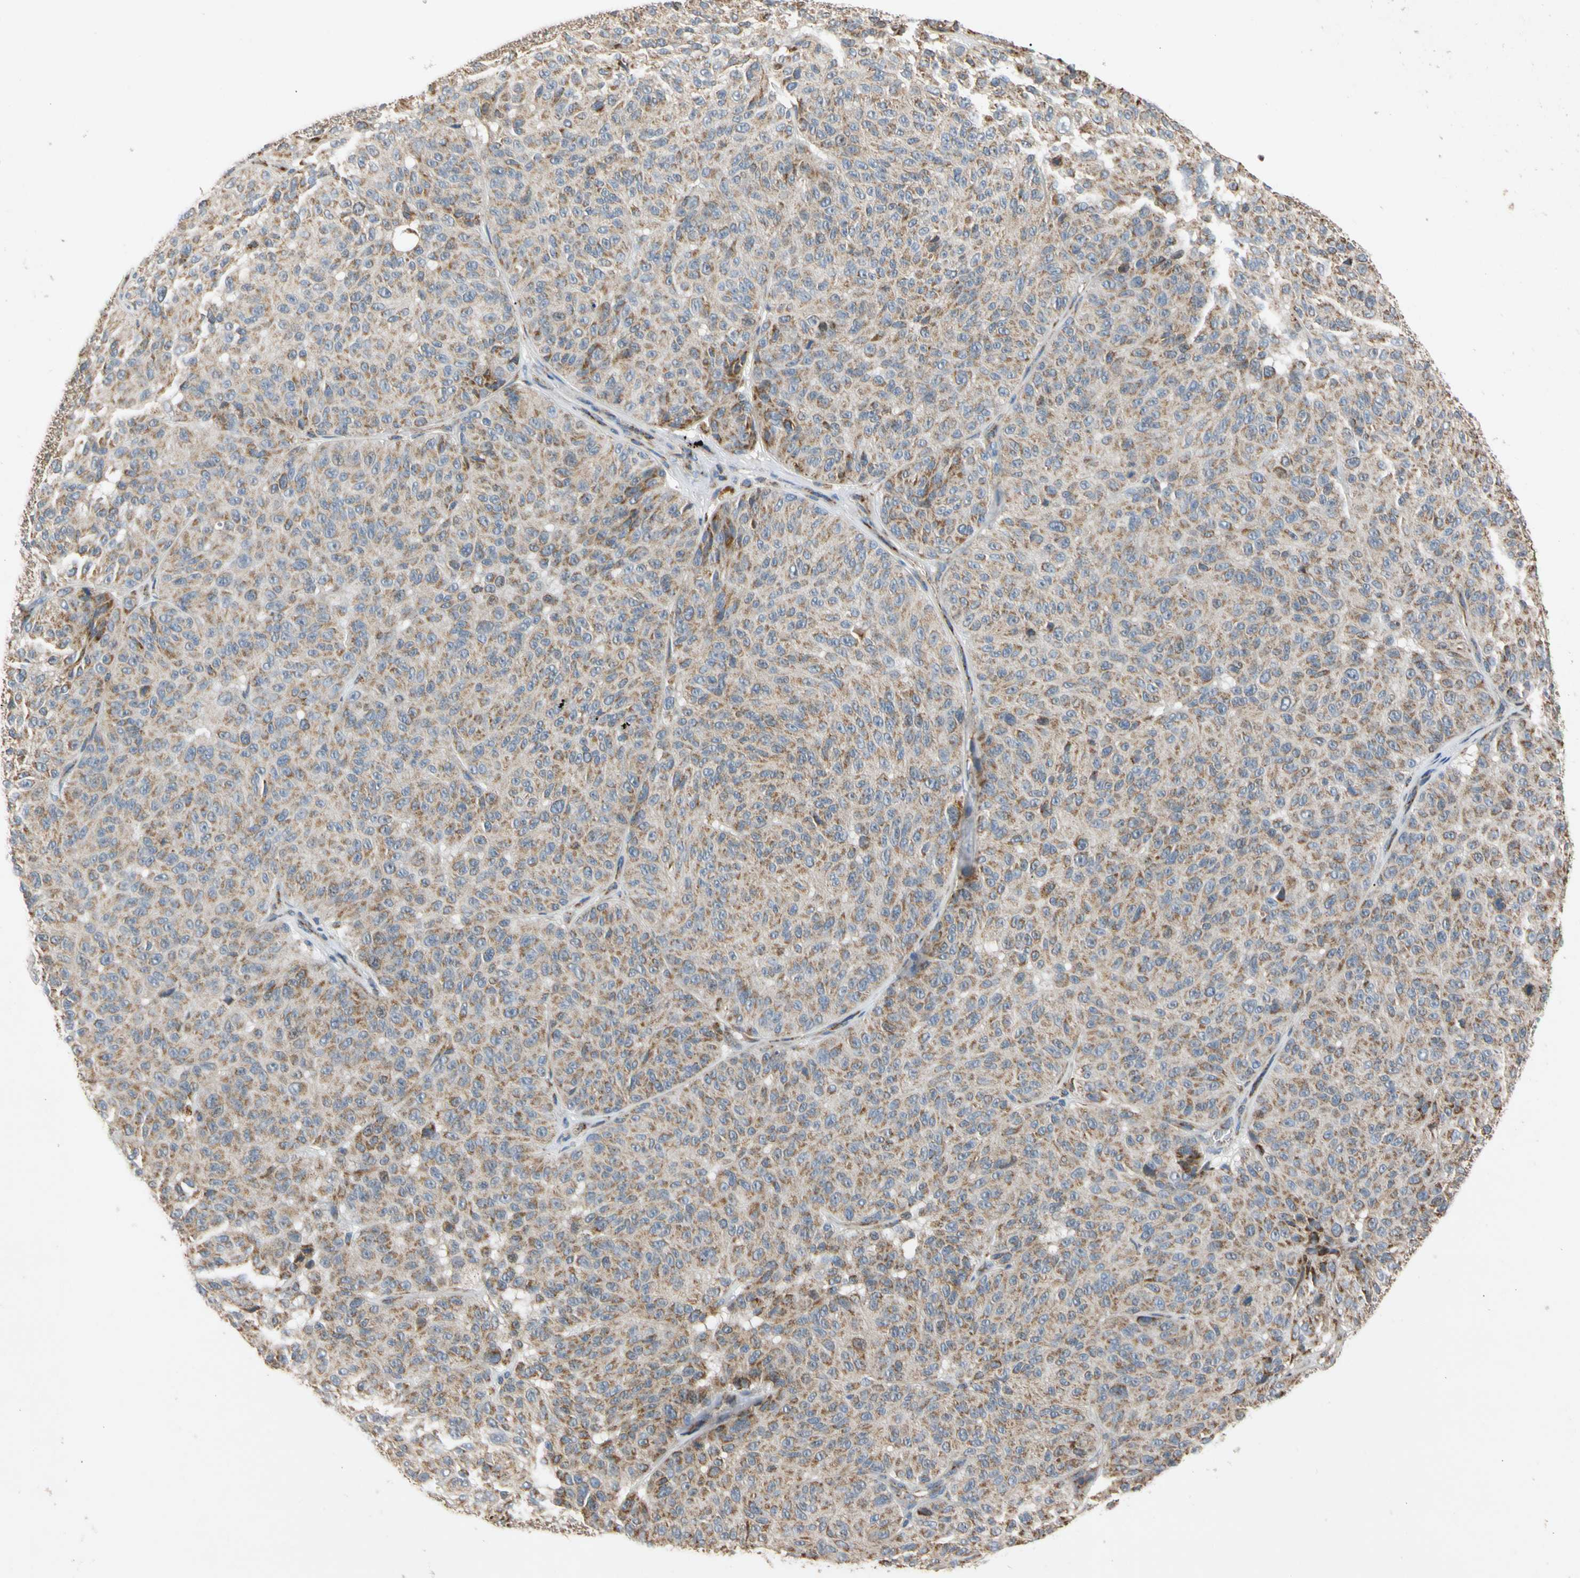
{"staining": {"intensity": "moderate", "quantity": ">75%", "location": "cytoplasmic/membranous"}, "tissue": "melanoma", "cell_type": "Tumor cells", "image_type": "cancer", "snomed": [{"axis": "morphology", "description": "Malignant melanoma, NOS"}, {"axis": "topography", "description": "Skin"}], "caption": "Melanoma tissue demonstrates moderate cytoplasmic/membranous staining in approximately >75% of tumor cells, visualized by immunohistochemistry. The protein of interest is shown in brown color, while the nuclei are stained blue.", "gene": "GPD2", "patient": {"sex": "female", "age": 46}}